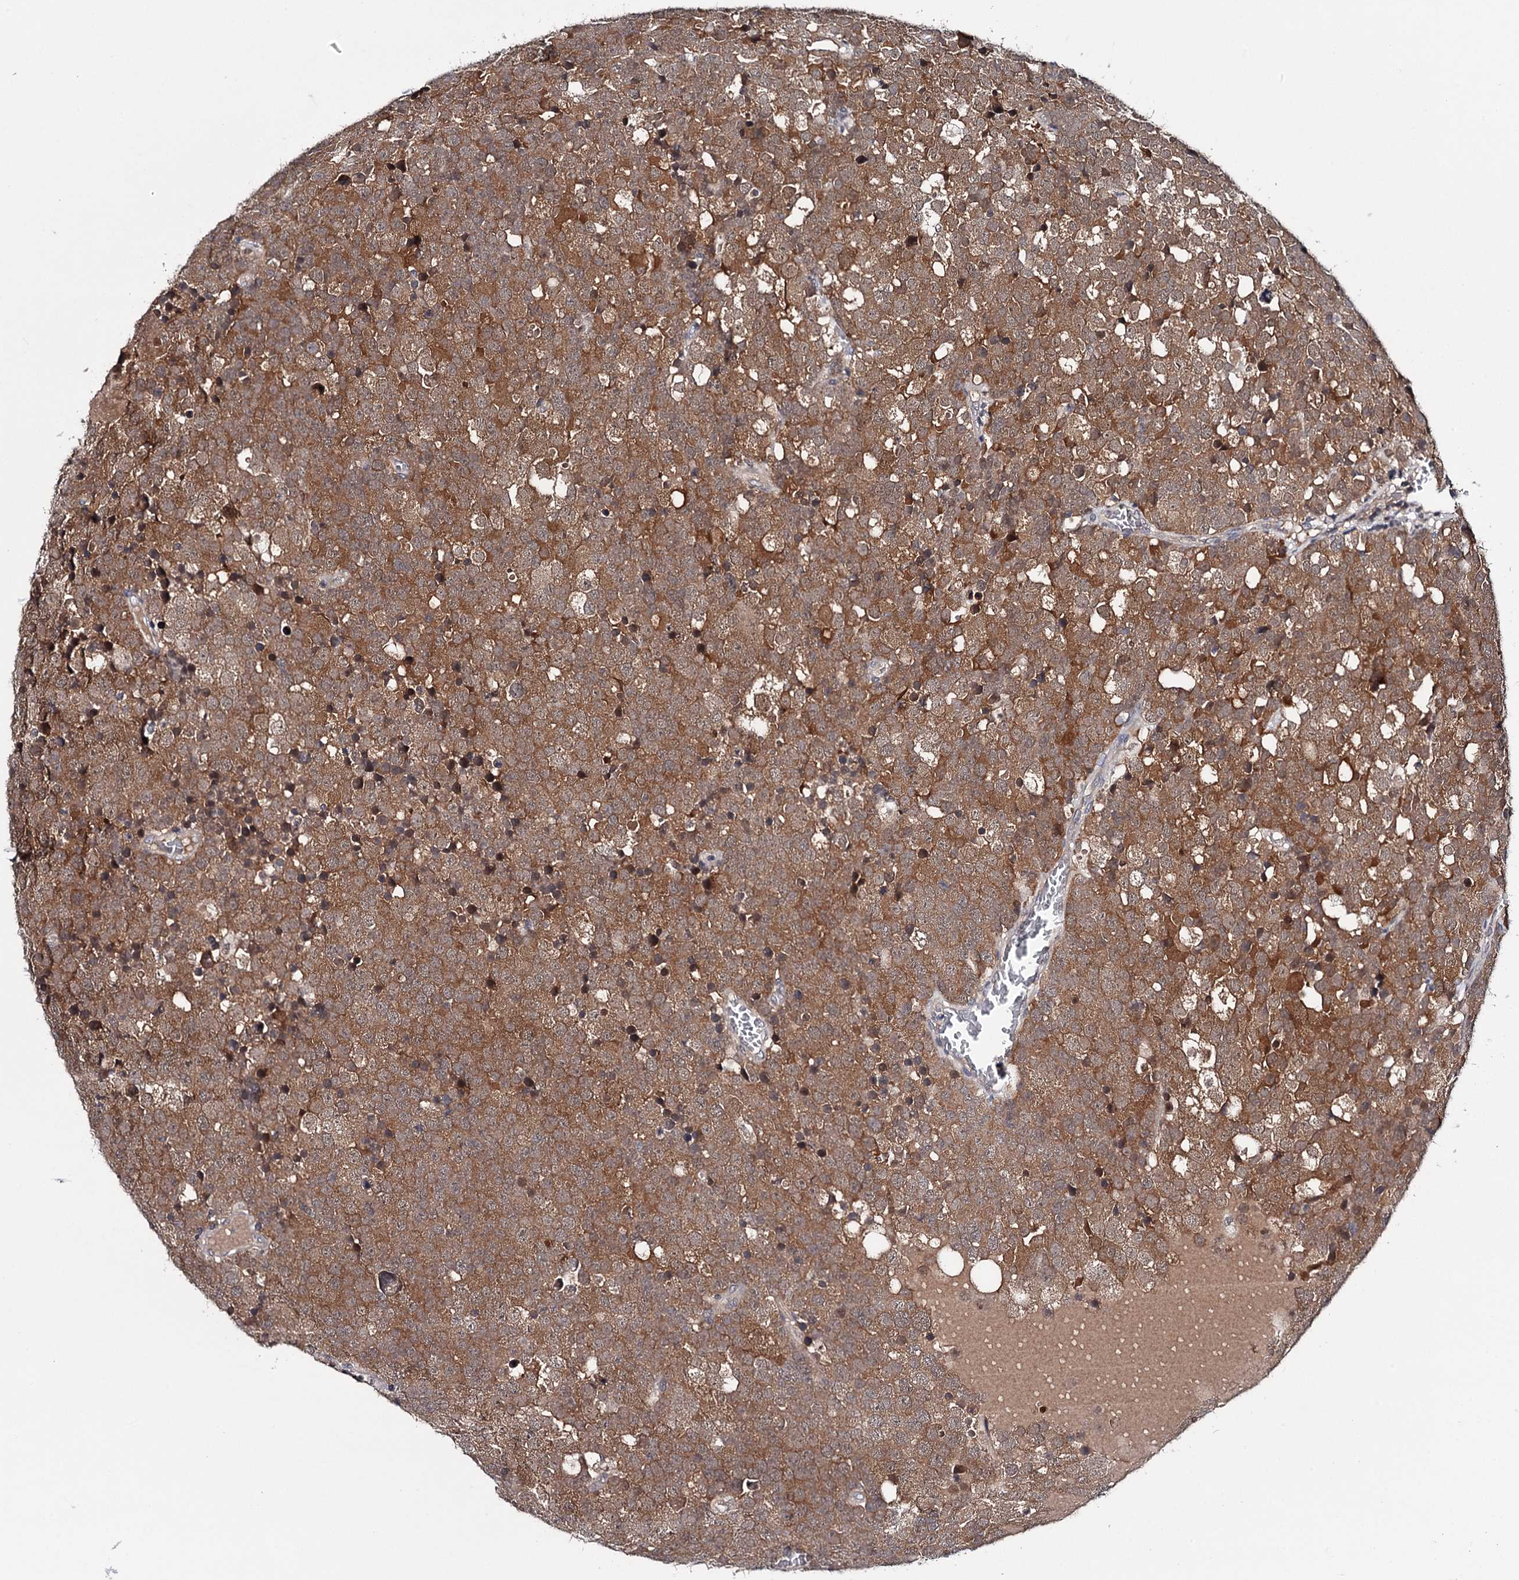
{"staining": {"intensity": "moderate", "quantity": ">75%", "location": "cytoplasmic/membranous"}, "tissue": "testis cancer", "cell_type": "Tumor cells", "image_type": "cancer", "snomed": [{"axis": "morphology", "description": "Seminoma, NOS"}, {"axis": "topography", "description": "Testis"}], "caption": "Testis seminoma stained with immunohistochemistry reveals moderate cytoplasmic/membranous expression in approximately >75% of tumor cells.", "gene": "GTSF1", "patient": {"sex": "male", "age": 71}}